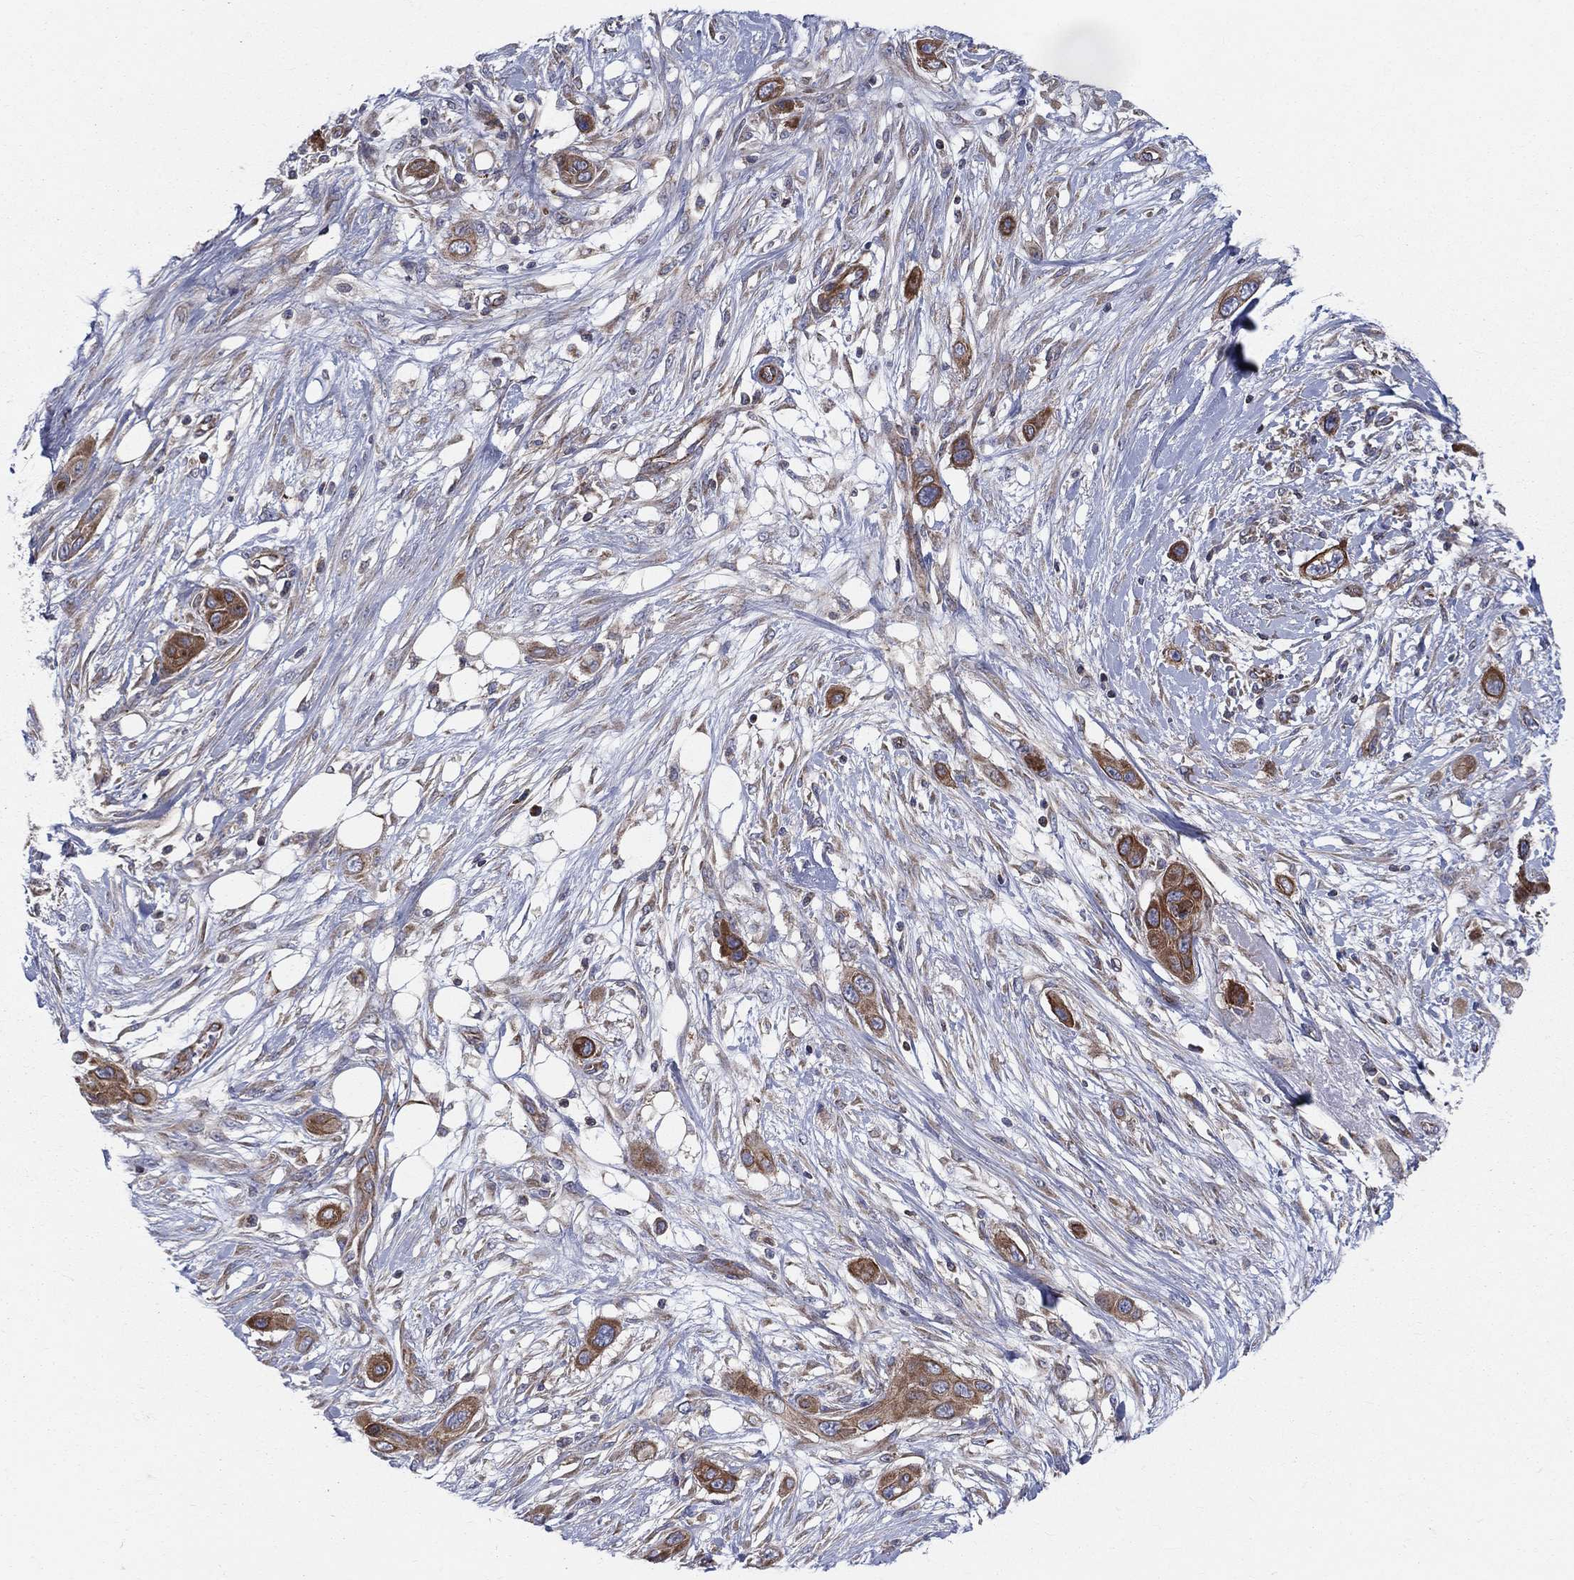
{"staining": {"intensity": "strong", "quantity": ">75%", "location": "cytoplasmic/membranous"}, "tissue": "skin cancer", "cell_type": "Tumor cells", "image_type": "cancer", "snomed": [{"axis": "morphology", "description": "Squamous cell carcinoma, NOS"}, {"axis": "topography", "description": "Skin"}], "caption": "Tumor cells show strong cytoplasmic/membranous staining in approximately >75% of cells in skin cancer (squamous cell carcinoma).", "gene": "MIX23", "patient": {"sex": "male", "age": 79}}